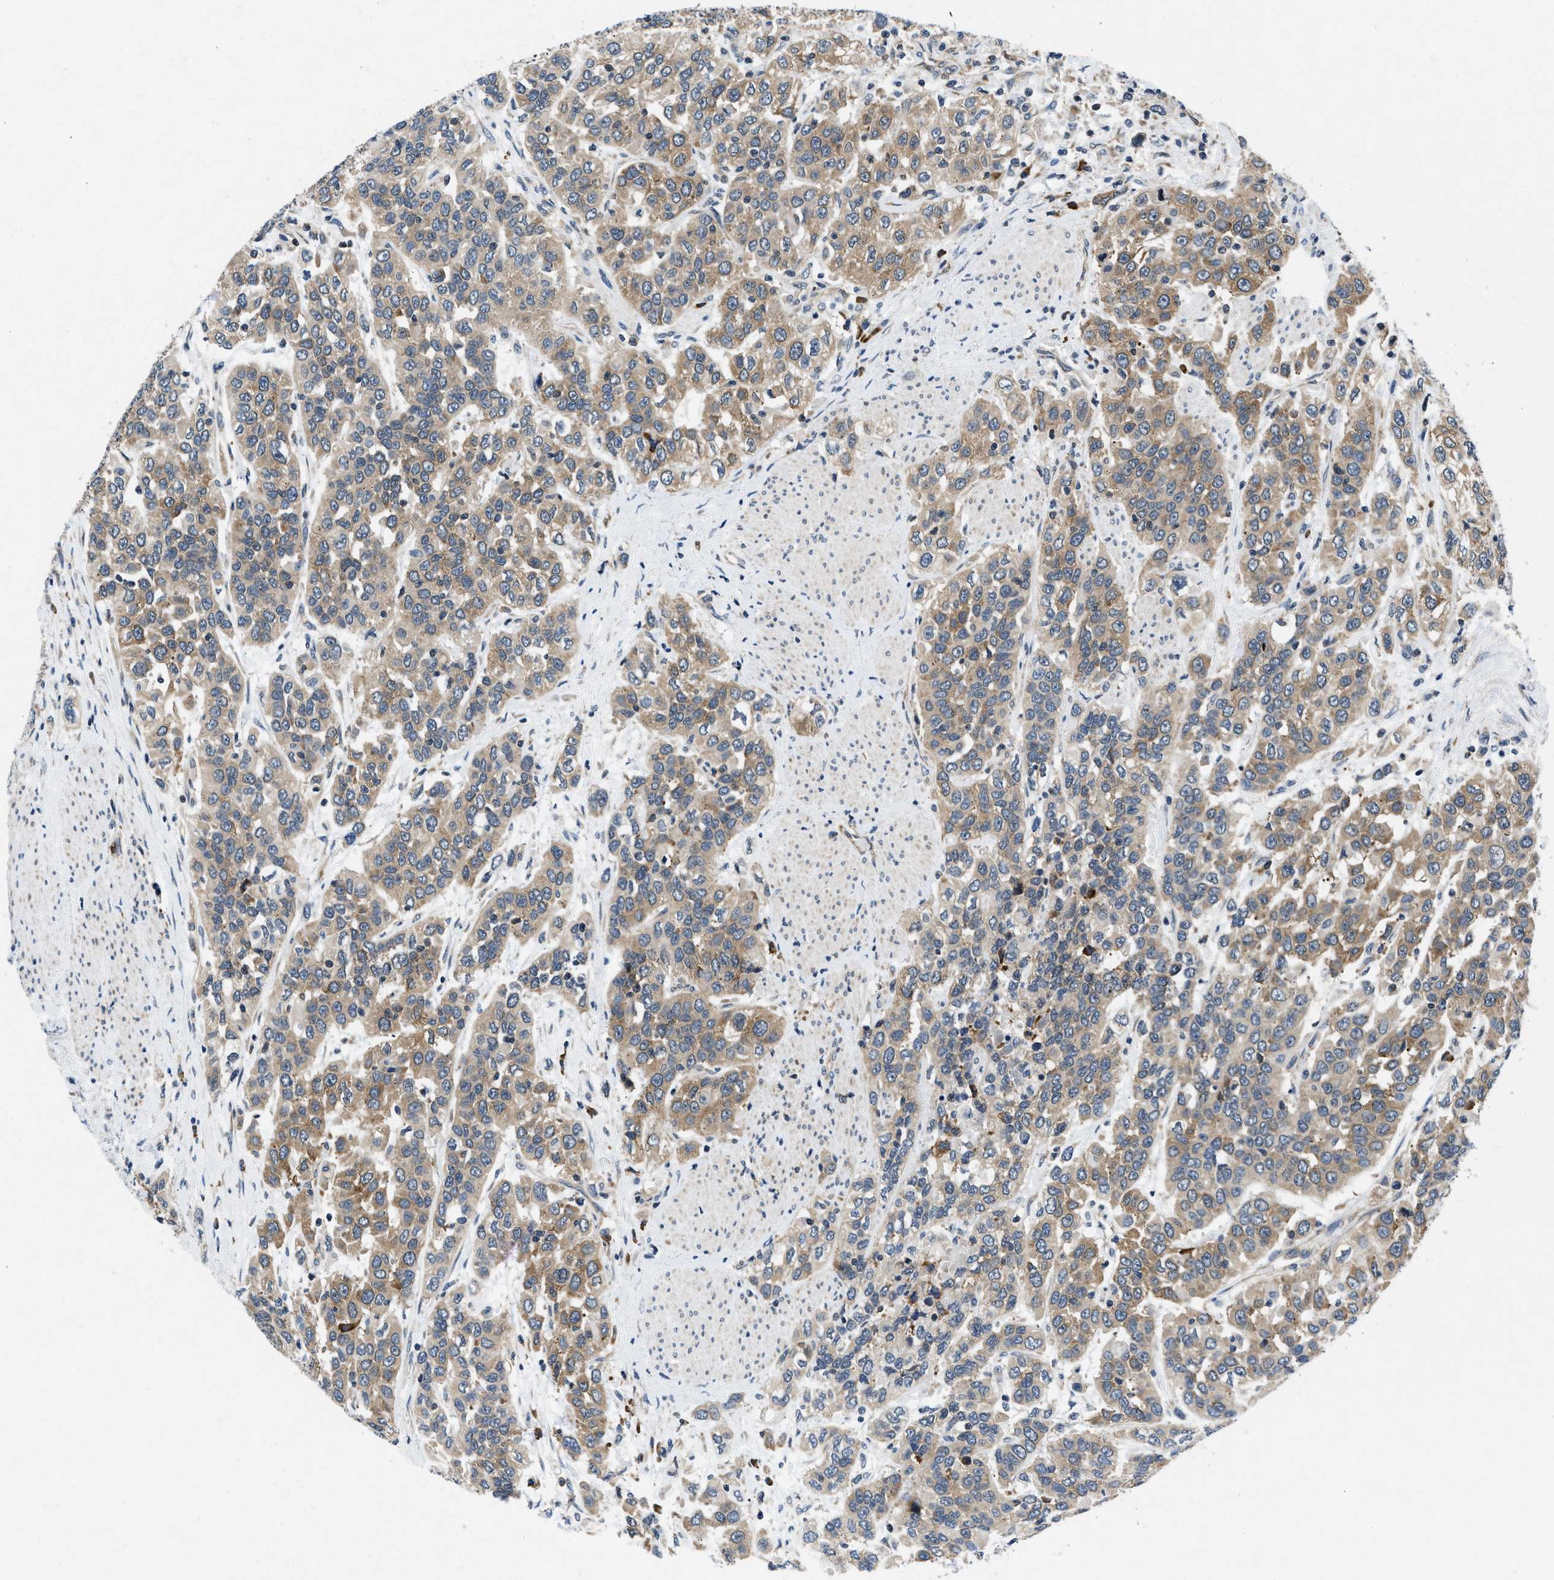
{"staining": {"intensity": "moderate", "quantity": ">75%", "location": "cytoplasmic/membranous"}, "tissue": "urothelial cancer", "cell_type": "Tumor cells", "image_type": "cancer", "snomed": [{"axis": "morphology", "description": "Urothelial carcinoma, High grade"}, {"axis": "topography", "description": "Urinary bladder"}], "caption": "Urothelial cancer stained for a protein displays moderate cytoplasmic/membranous positivity in tumor cells.", "gene": "PA2G4", "patient": {"sex": "female", "age": 80}}